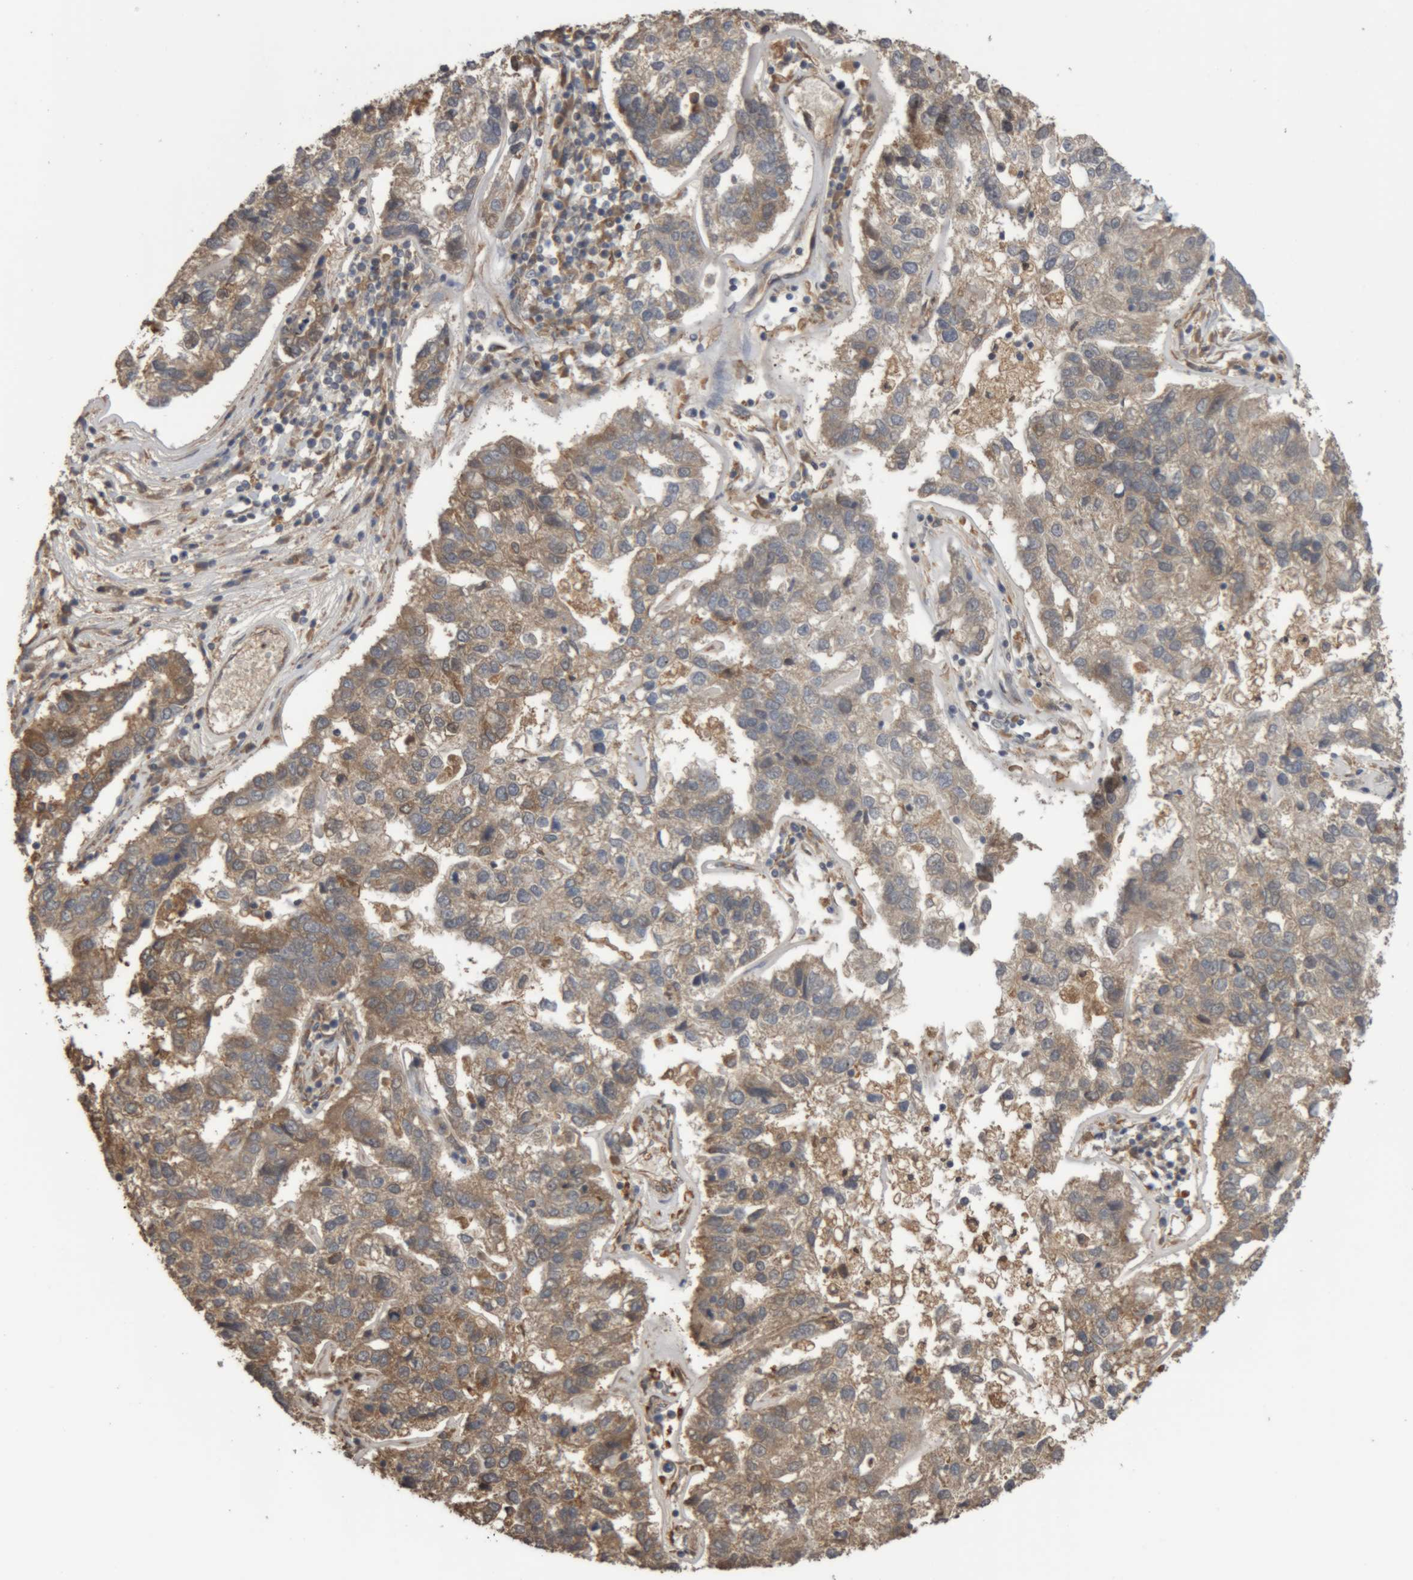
{"staining": {"intensity": "weak", "quantity": ">75%", "location": "cytoplasmic/membranous"}, "tissue": "pancreatic cancer", "cell_type": "Tumor cells", "image_type": "cancer", "snomed": [{"axis": "morphology", "description": "Adenocarcinoma, NOS"}, {"axis": "topography", "description": "Pancreas"}], "caption": "Pancreatic cancer stained with a brown dye shows weak cytoplasmic/membranous positive positivity in approximately >75% of tumor cells.", "gene": "TMED7", "patient": {"sex": "female", "age": 61}}